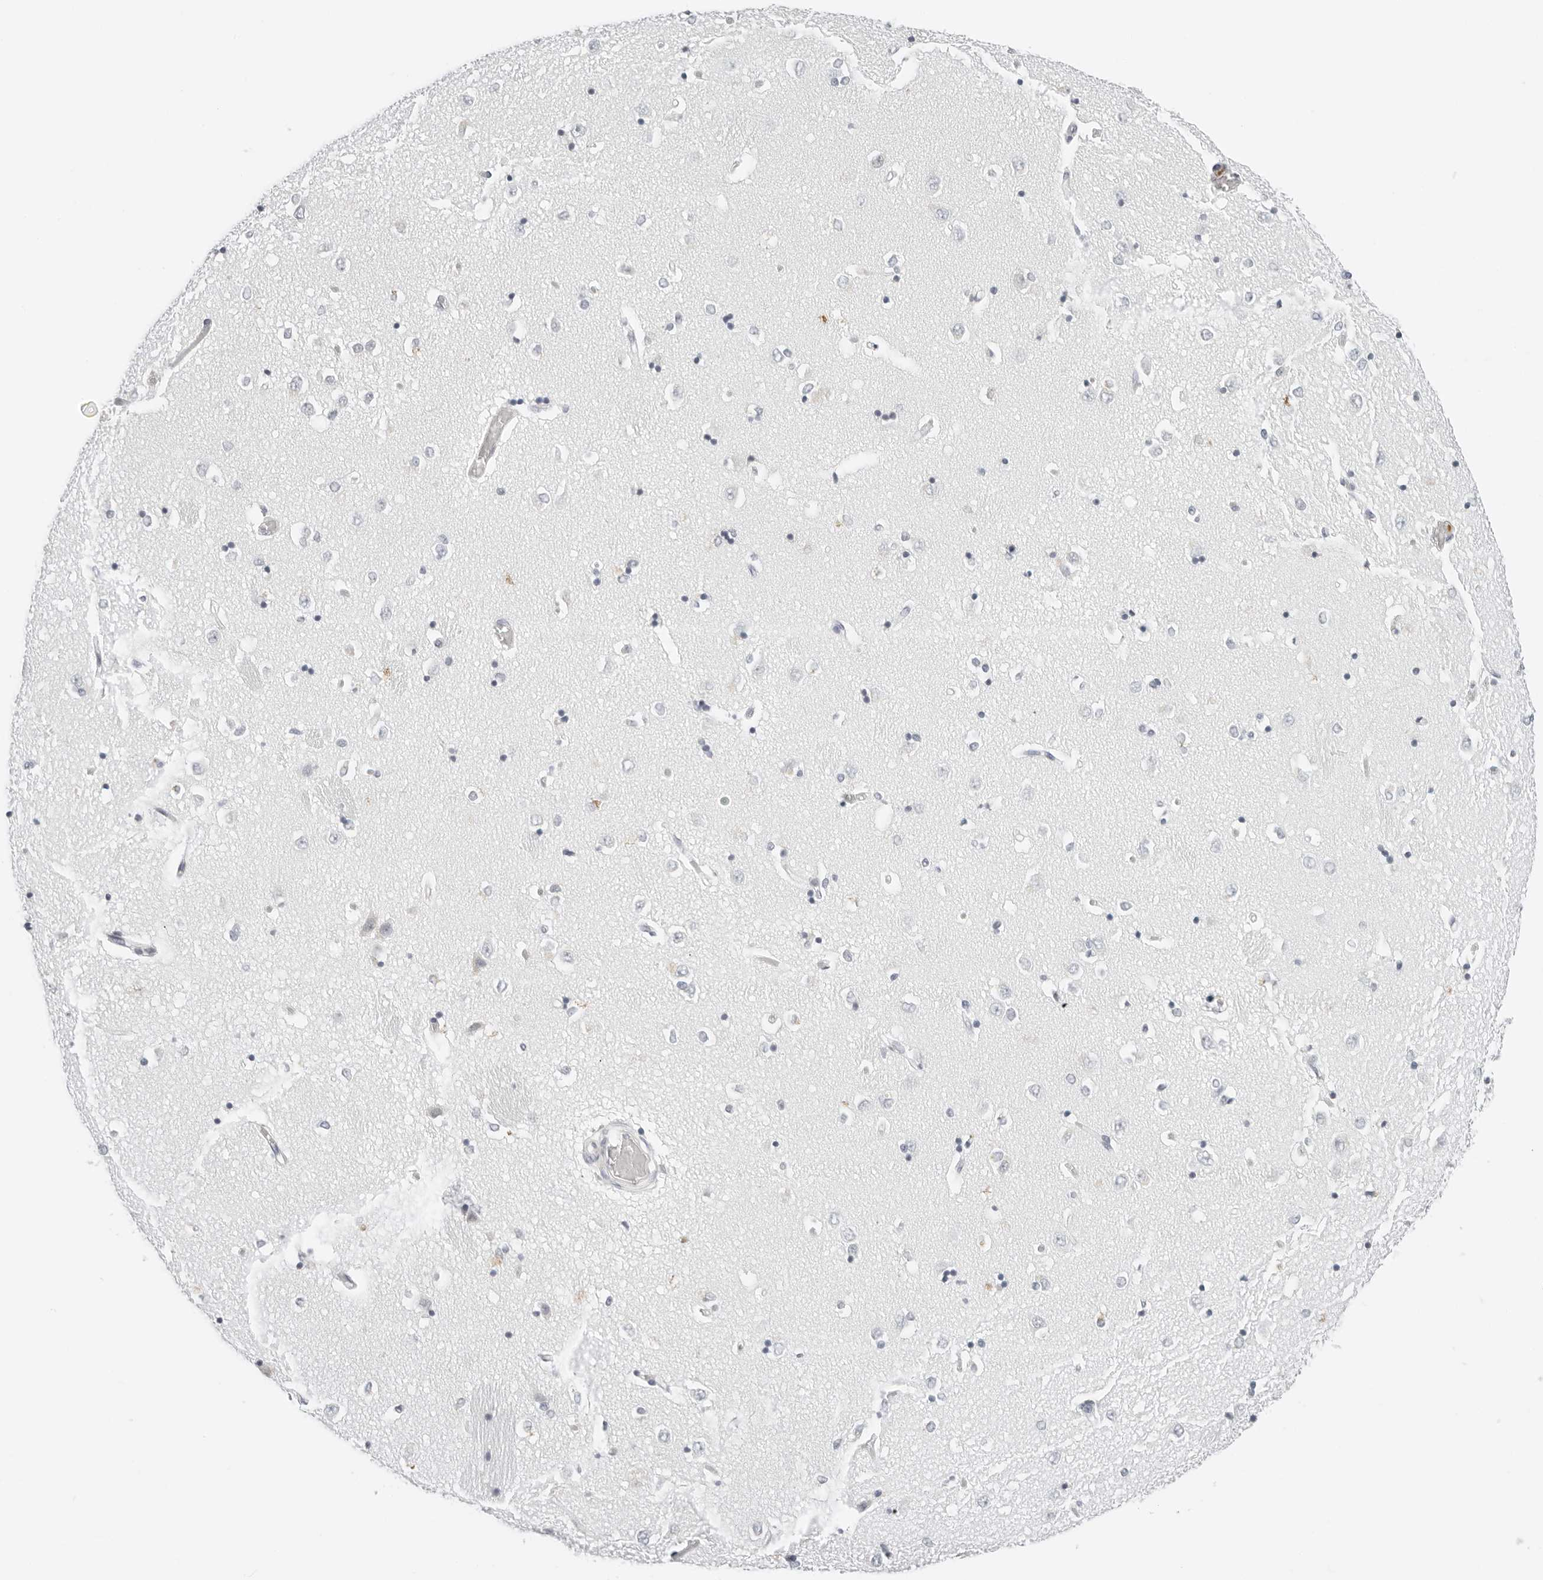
{"staining": {"intensity": "negative", "quantity": "none", "location": "none"}, "tissue": "caudate", "cell_type": "Glial cells", "image_type": "normal", "snomed": [{"axis": "morphology", "description": "Normal tissue, NOS"}, {"axis": "topography", "description": "Lateral ventricle wall"}], "caption": "The micrograph shows no staining of glial cells in unremarkable caudate.", "gene": "RC3H1", "patient": {"sex": "male", "age": 45}}